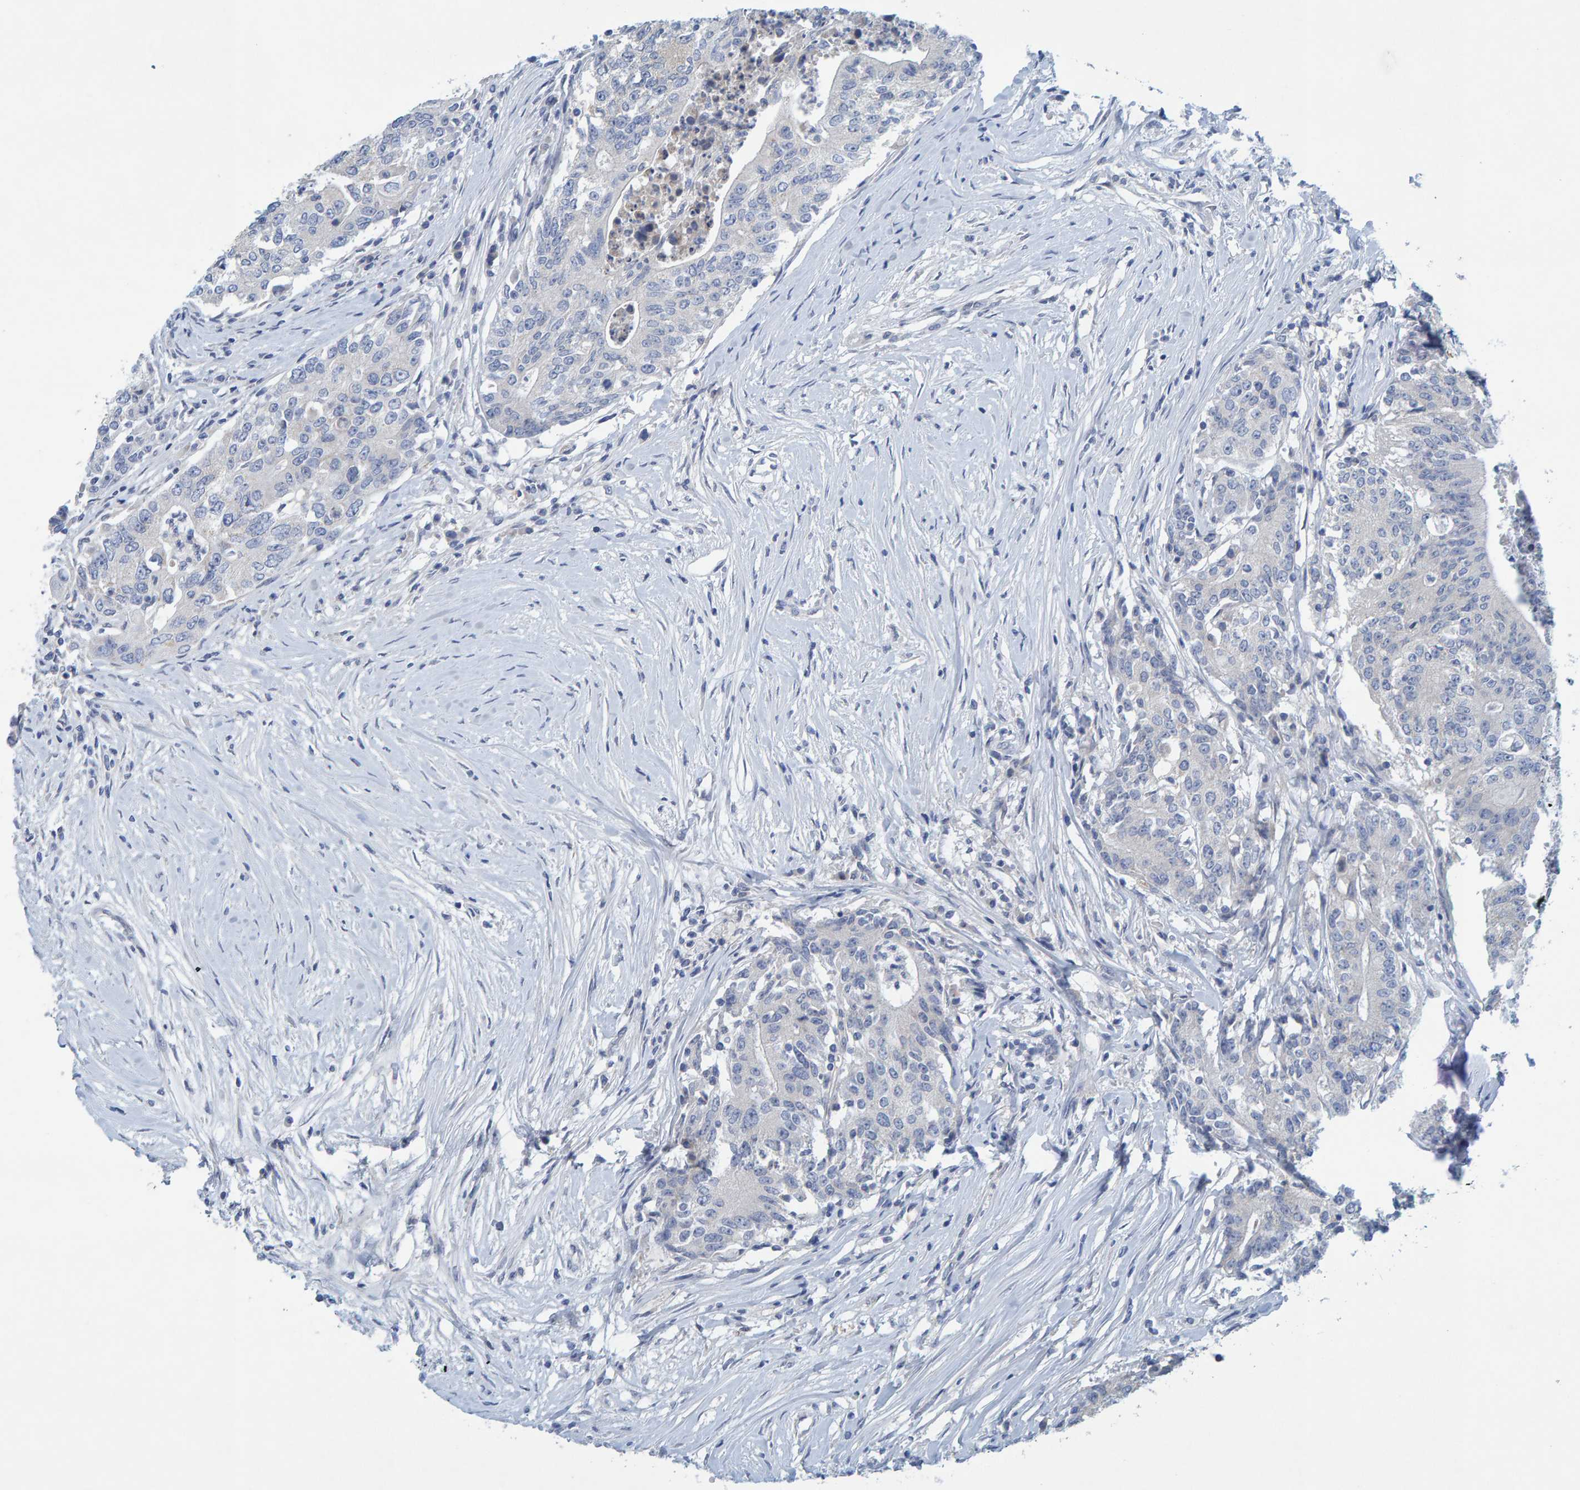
{"staining": {"intensity": "negative", "quantity": "none", "location": "none"}, "tissue": "colorectal cancer", "cell_type": "Tumor cells", "image_type": "cancer", "snomed": [{"axis": "morphology", "description": "Adenocarcinoma, NOS"}, {"axis": "topography", "description": "Colon"}], "caption": "Tumor cells are negative for brown protein staining in adenocarcinoma (colorectal).", "gene": "ALAD", "patient": {"sex": "female", "age": 77}}